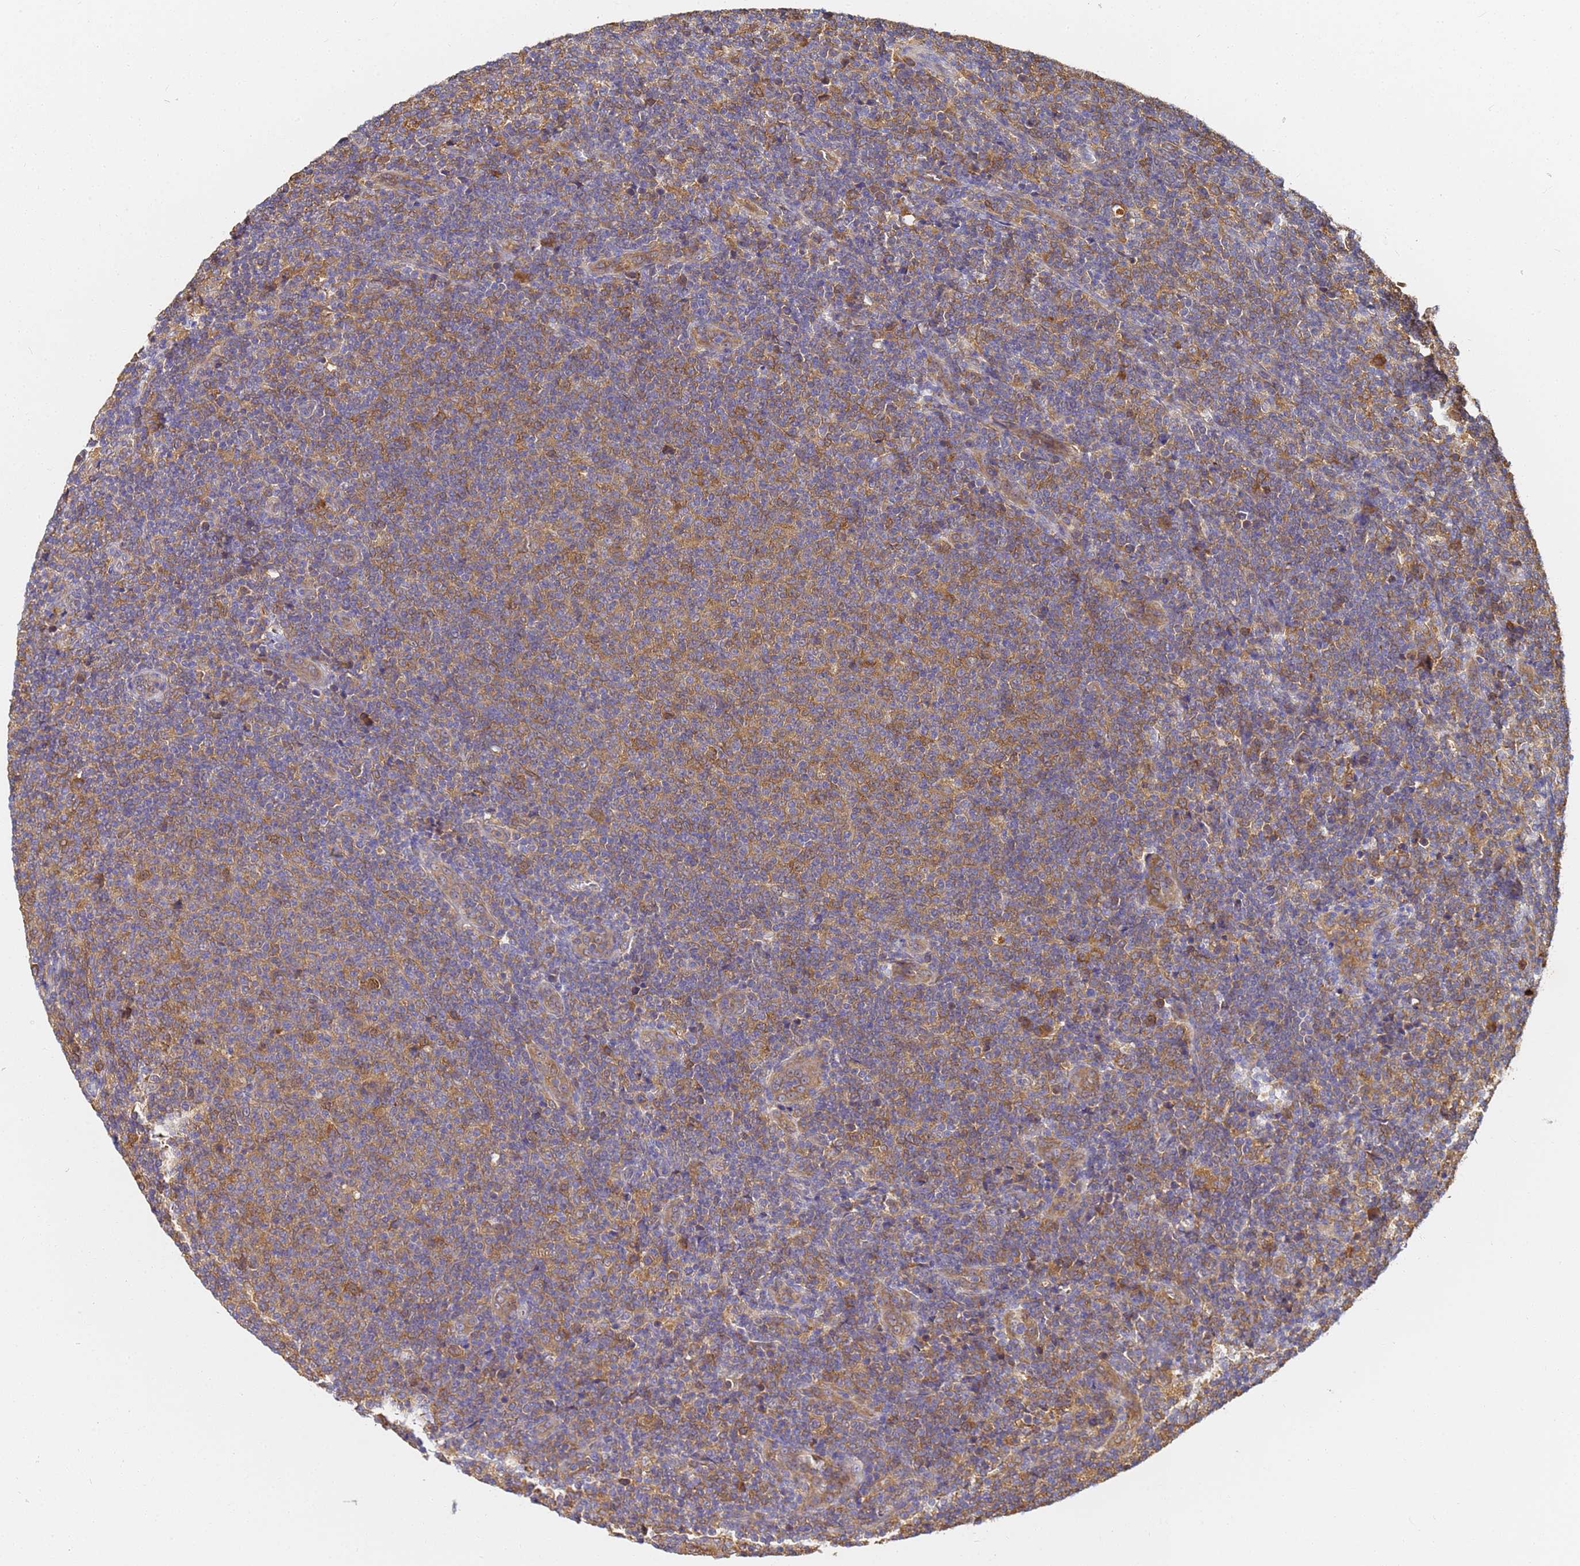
{"staining": {"intensity": "moderate", "quantity": "25%-75%", "location": "cytoplasmic/membranous"}, "tissue": "lymphoma", "cell_type": "Tumor cells", "image_type": "cancer", "snomed": [{"axis": "morphology", "description": "Malignant lymphoma, non-Hodgkin's type, Low grade"}, {"axis": "topography", "description": "Lymph node"}], "caption": "Immunohistochemical staining of human lymphoma demonstrates medium levels of moderate cytoplasmic/membranous staining in about 25%-75% of tumor cells.", "gene": "NME1-NME2", "patient": {"sex": "male", "age": 66}}